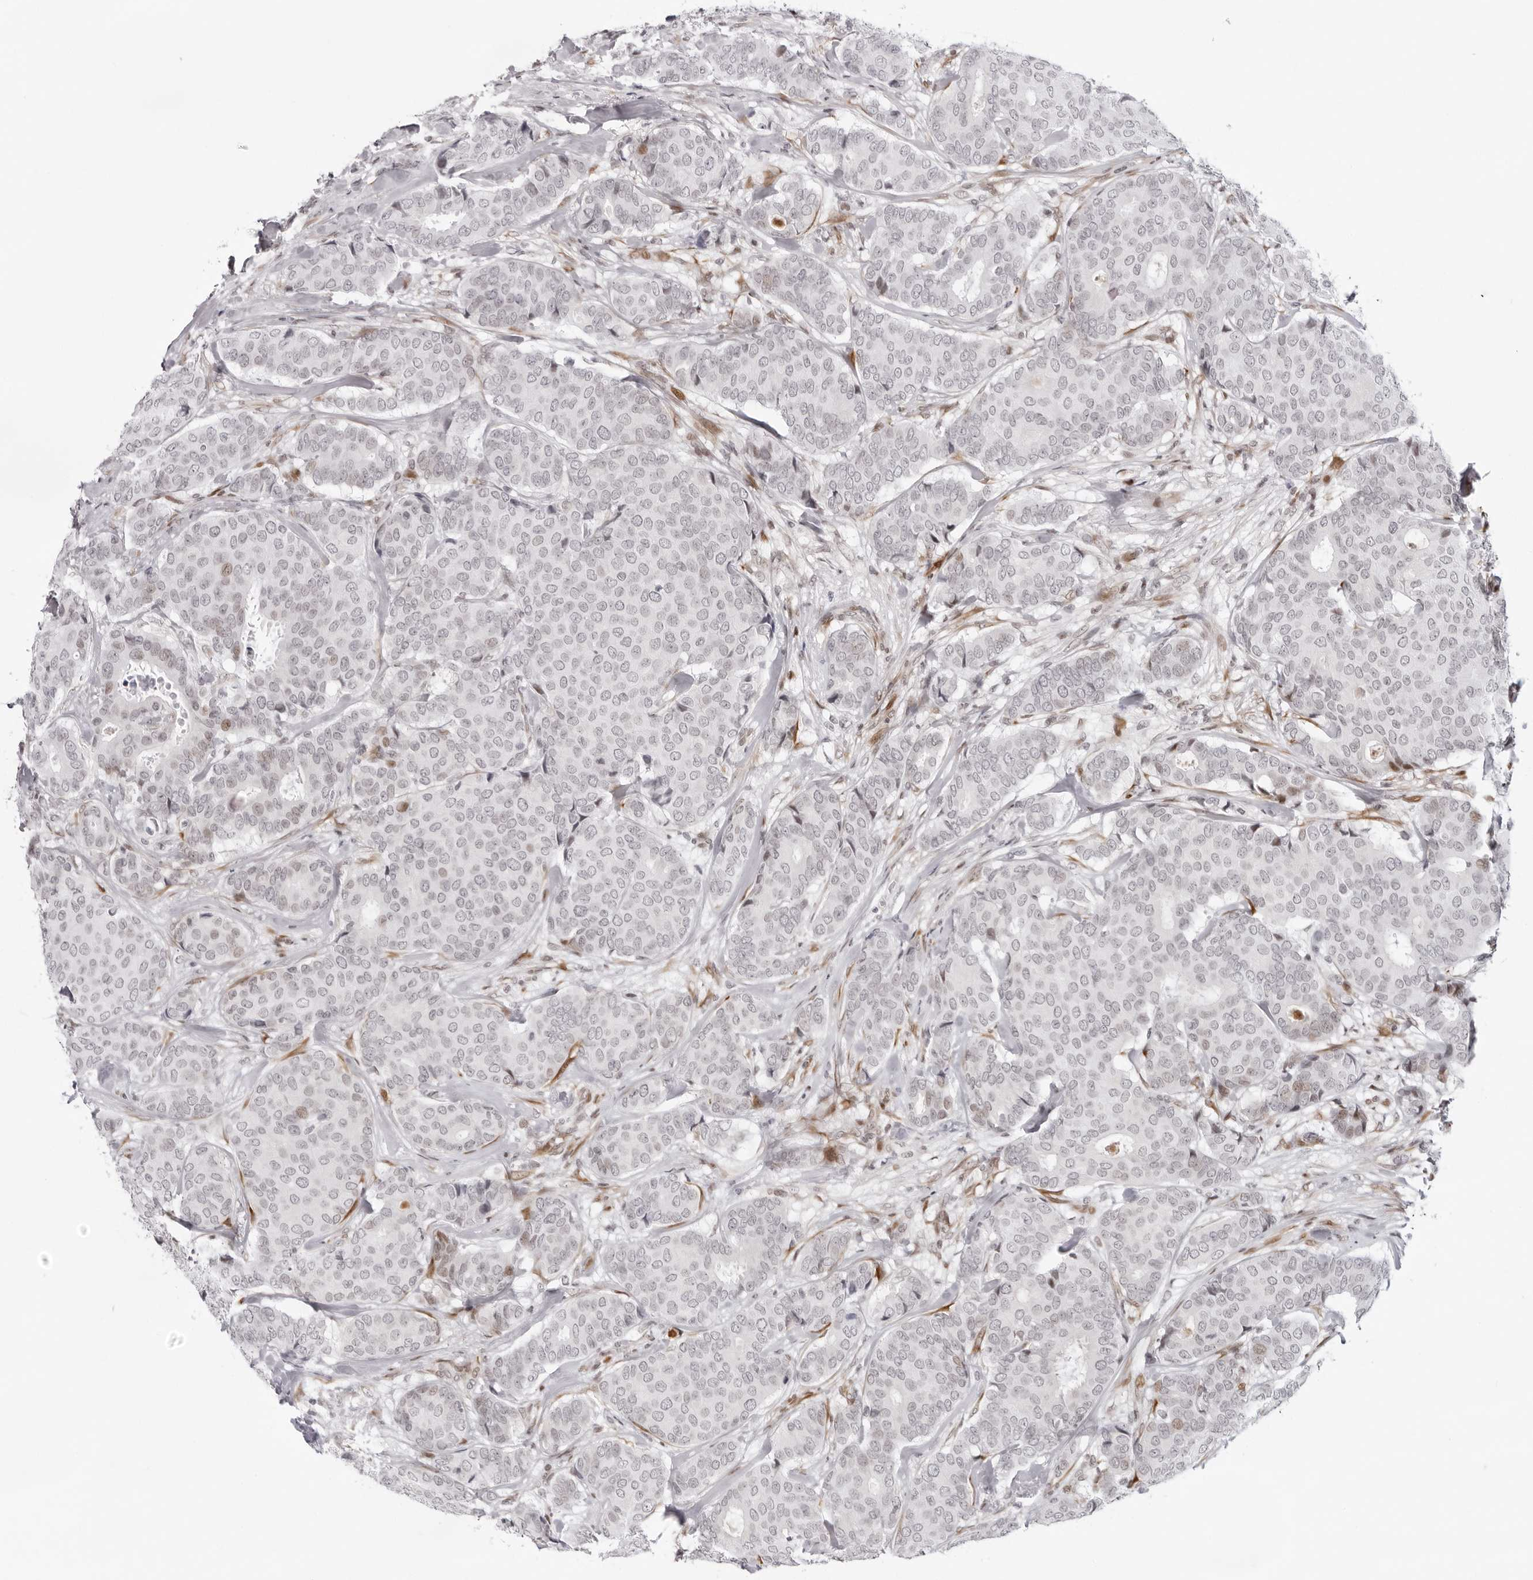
{"staining": {"intensity": "negative", "quantity": "none", "location": "none"}, "tissue": "breast cancer", "cell_type": "Tumor cells", "image_type": "cancer", "snomed": [{"axis": "morphology", "description": "Duct carcinoma"}, {"axis": "topography", "description": "Breast"}], "caption": "Immunohistochemistry (IHC) of breast cancer demonstrates no expression in tumor cells.", "gene": "NTPCR", "patient": {"sex": "female", "age": 75}}